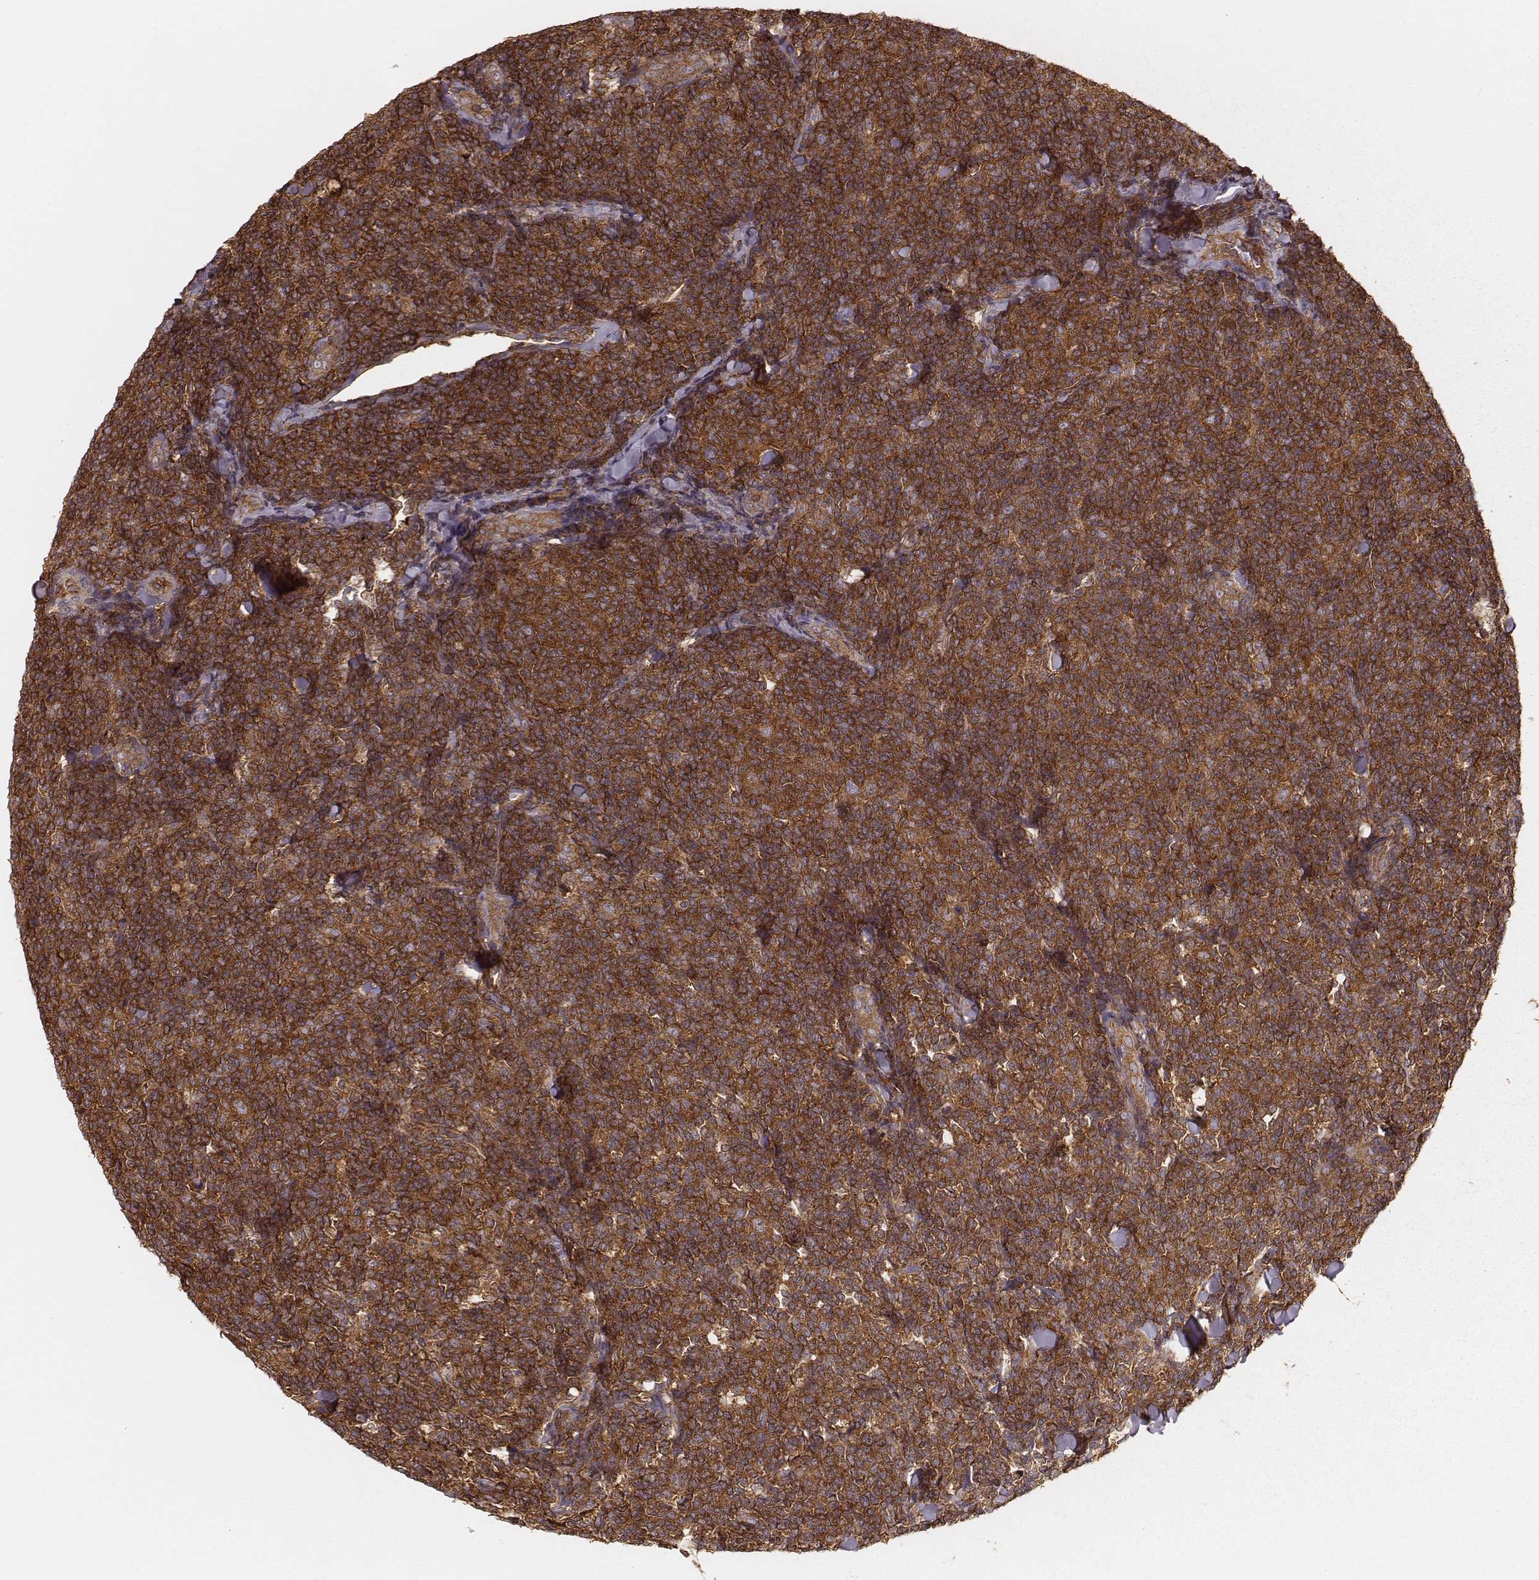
{"staining": {"intensity": "strong", "quantity": ">75%", "location": "cytoplasmic/membranous"}, "tissue": "lymphoma", "cell_type": "Tumor cells", "image_type": "cancer", "snomed": [{"axis": "morphology", "description": "Malignant lymphoma, non-Hodgkin's type, Low grade"}, {"axis": "topography", "description": "Lymph node"}], "caption": "This image reveals immunohistochemistry staining of low-grade malignant lymphoma, non-Hodgkin's type, with high strong cytoplasmic/membranous expression in approximately >75% of tumor cells.", "gene": "CARS1", "patient": {"sex": "female", "age": 56}}